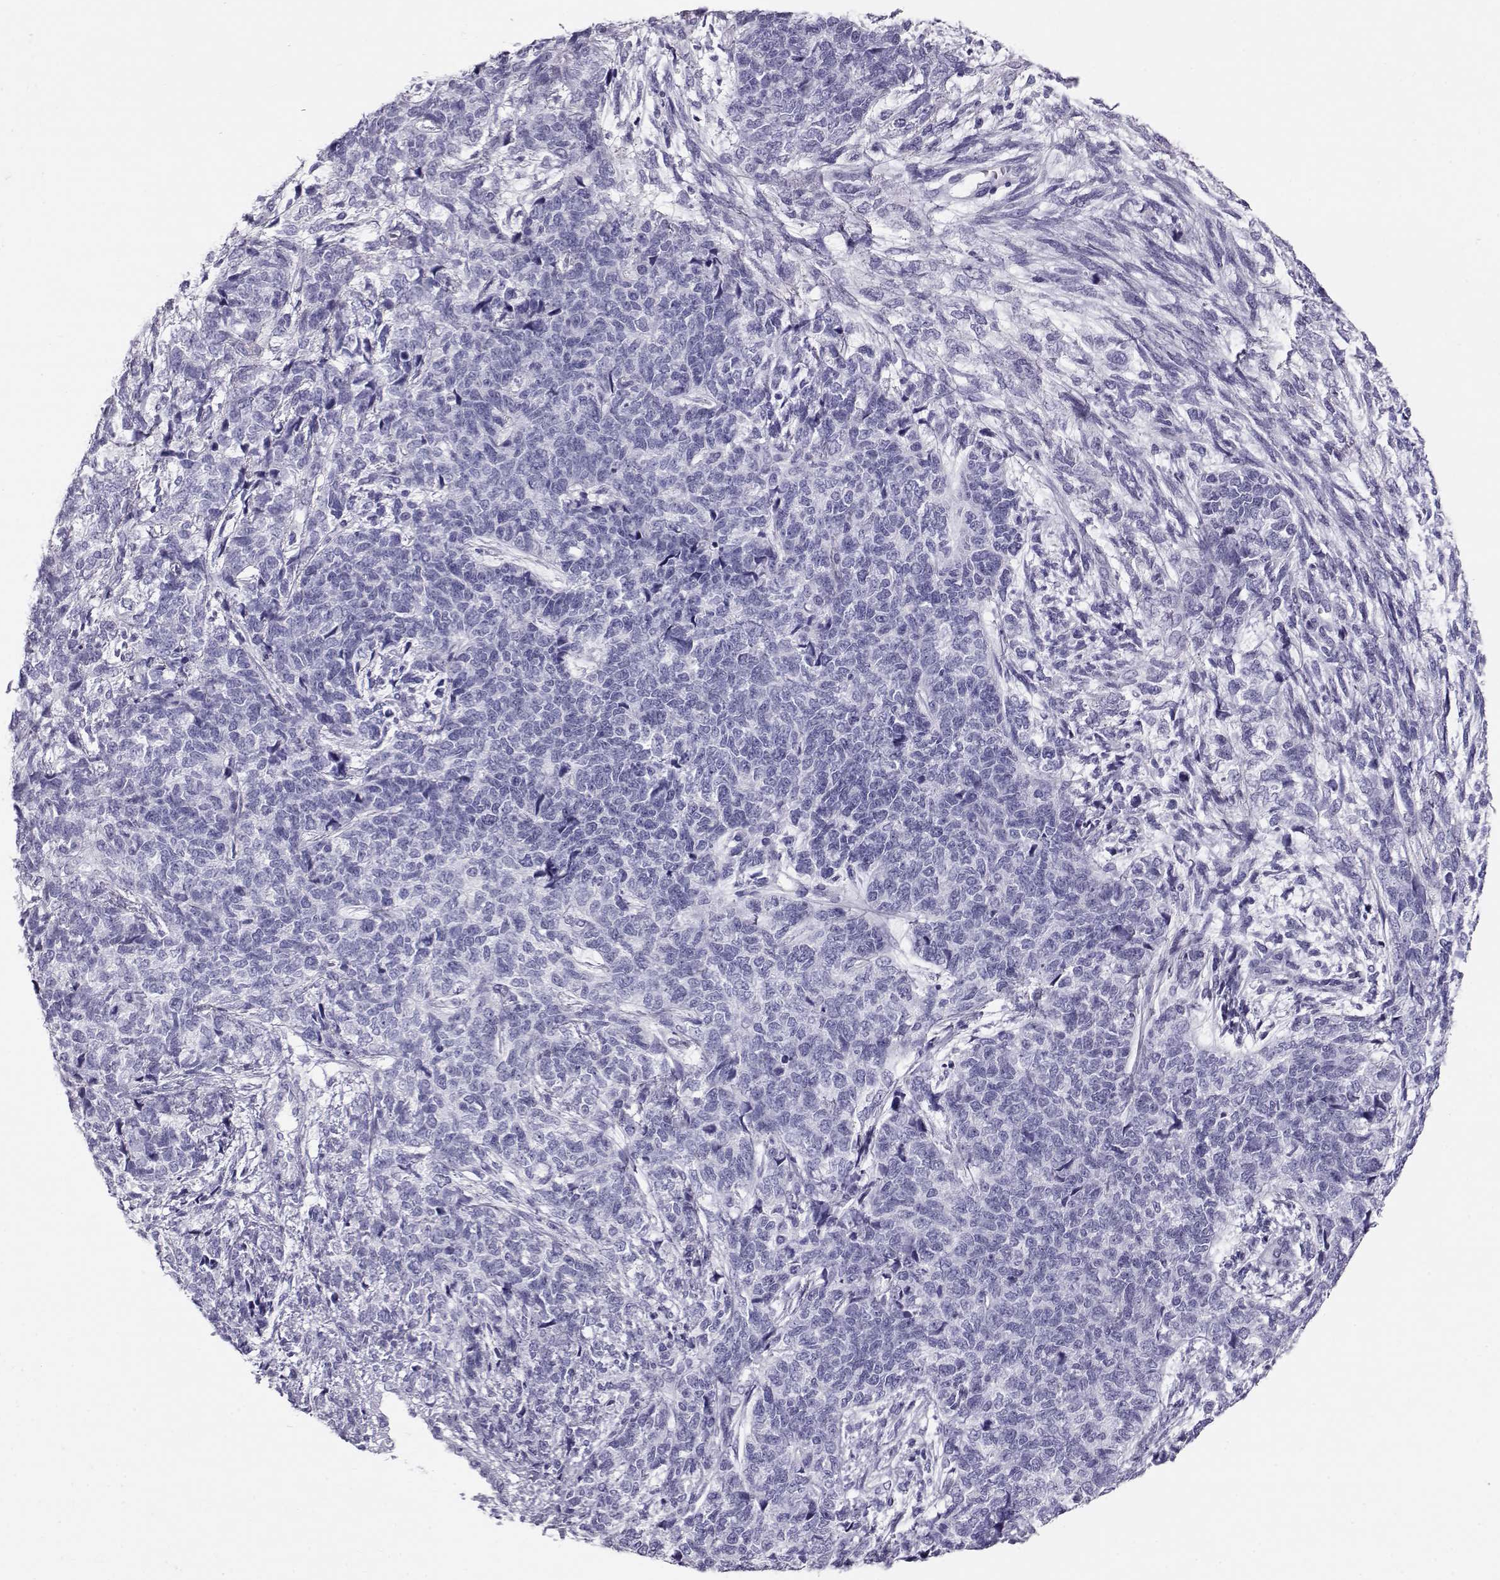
{"staining": {"intensity": "negative", "quantity": "none", "location": "none"}, "tissue": "cervical cancer", "cell_type": "Tumor cells", "image_type": "cancer", "snomed": [{"axis": "morphology", "description": "Squamous cell carcinoma, NOS"}, {"axis": "topography", "description": "Cervix"}], "caption": "Human cervical cancer (squamous cell carcinoma) stained for a protein using IHC displays no staining in tumor cells.", "gene": "RD3", "patient": {"sex": "female", "age": 63}}